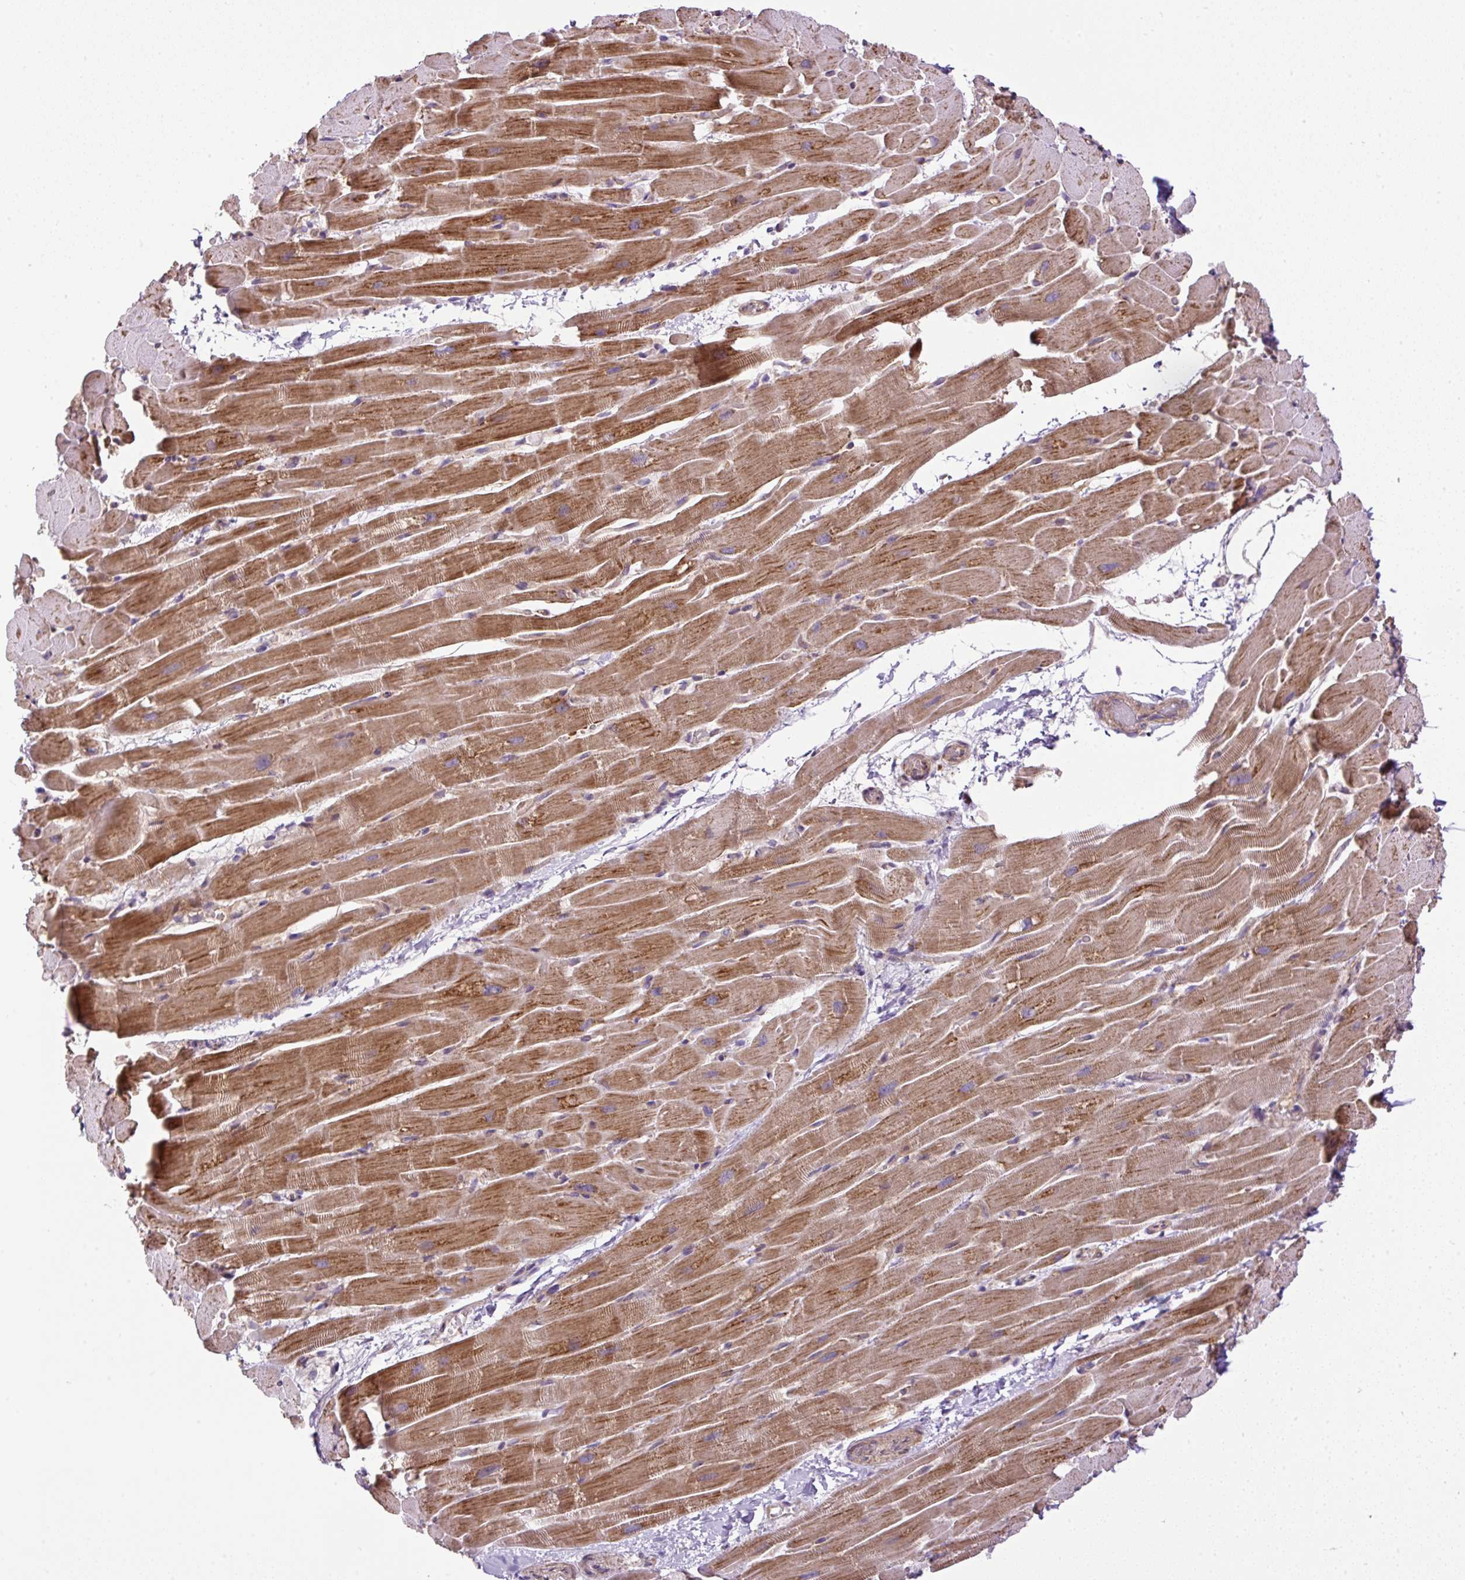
{"staining": {"intensity": "strong", "quantity": ">75%", "location": "cytoplasmic/membranous"}, "tissue": "heart muscle", "cell_type": "Cardiomyocytes", "image_type": "normal", "snomed": [{"axis": "morphology", "description": "Normal tissue, NOS"}, {"axis": "topography", "description": "Heart"}], "caption": "Normal heart muscle was stained to show a protein in brown. There is high levels of strong cytoplasmic/membranous expression in about >75% of cardiomyocytes.", "gene": "ZNF547", "patient": {"sex": "male", "age": 37}}